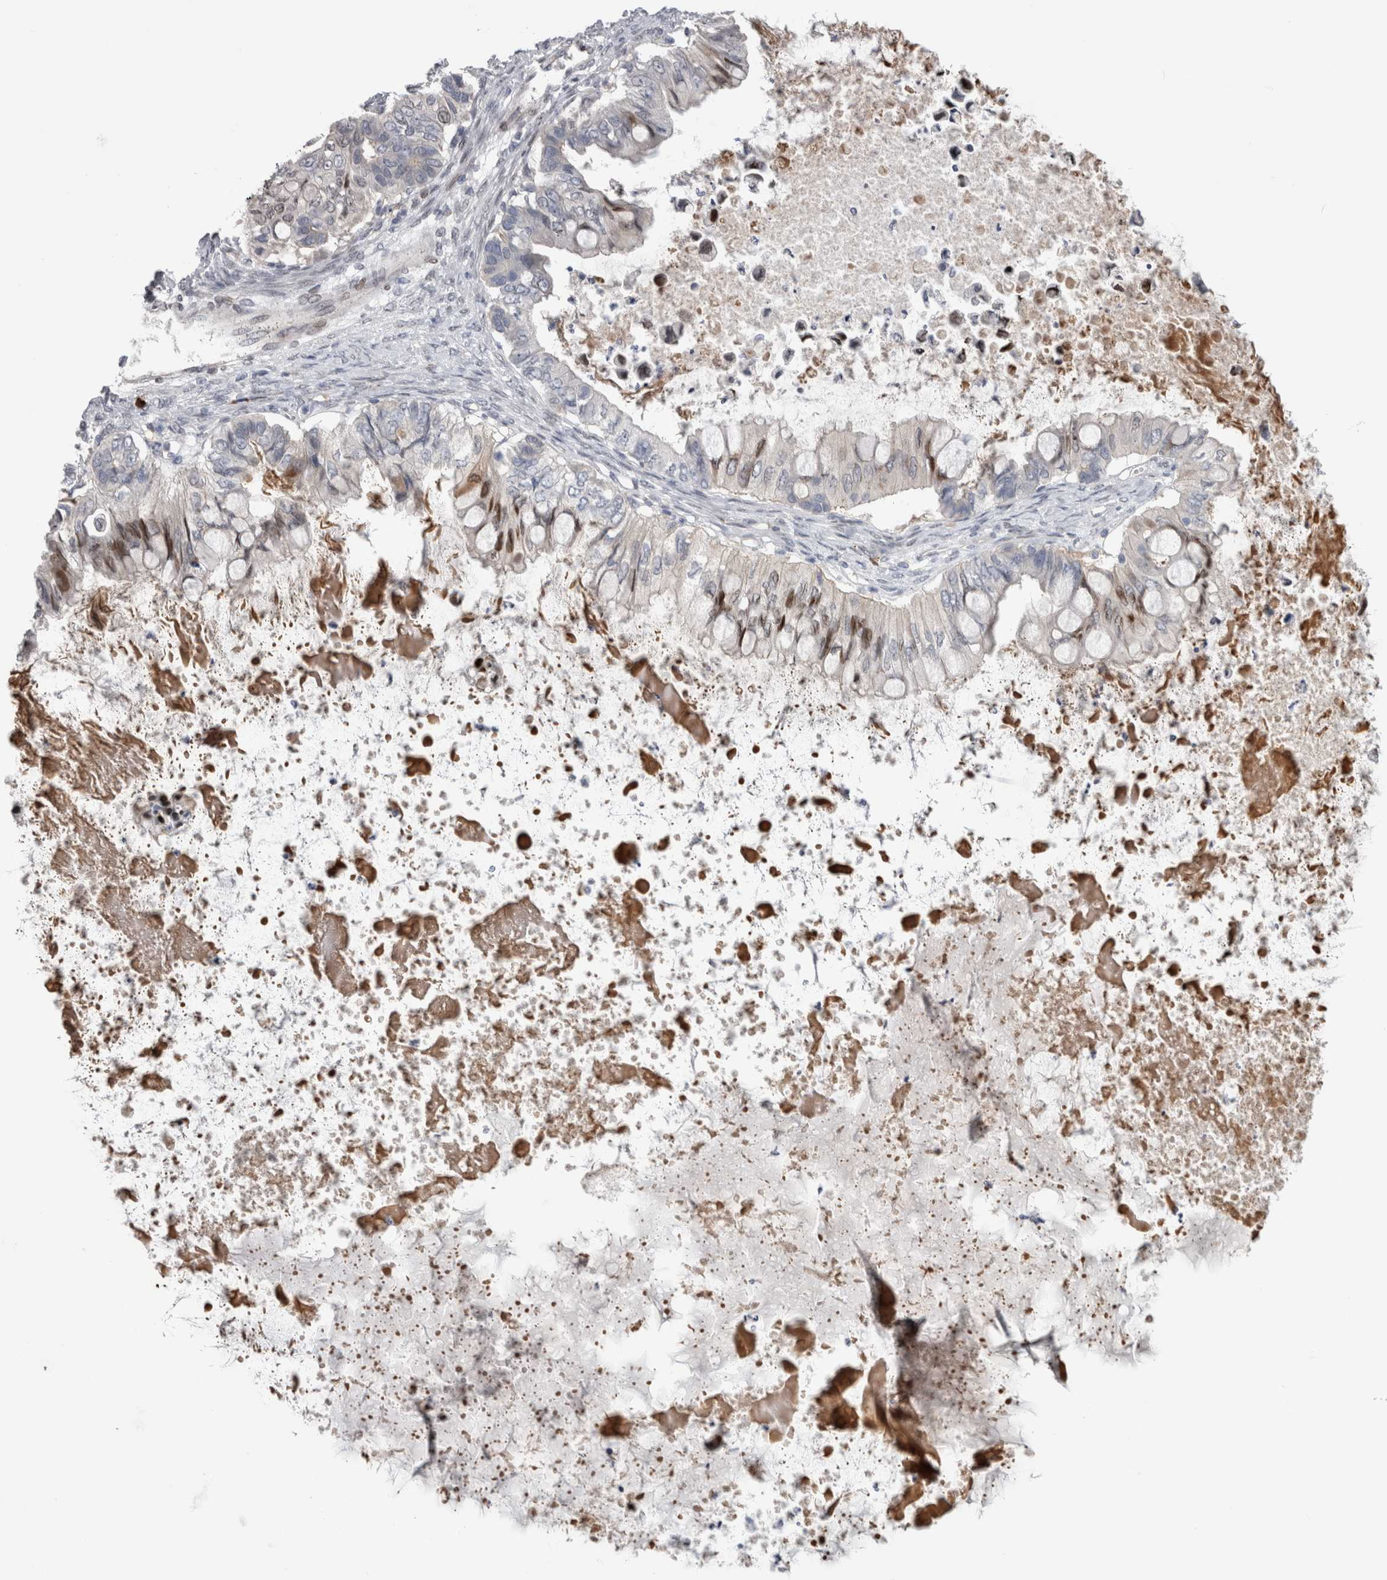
{"staining": {"intensity": "moderate", "quantity": "<25%", "location": "nuclear"}, "tissue": "ovarian cancer", "cell_type": "Tumor cells", "image_type": "cancer", "snomed": [{"axis": "morphology", "description": "Cystadenocarcinoma, mucinous, NOS"}, {"axis": "topography", "description": "Ovary"}], "caption": "Protein staining of ovarian mucinous cystadenocarcinoma tissue displays moderate nuclear positivity in about <25% of tumor cells. The protein is shown in brown color, while the nuclei are stained blue.", "gene": "DMTN", "patient": {"sex": "female", "age": 80}}